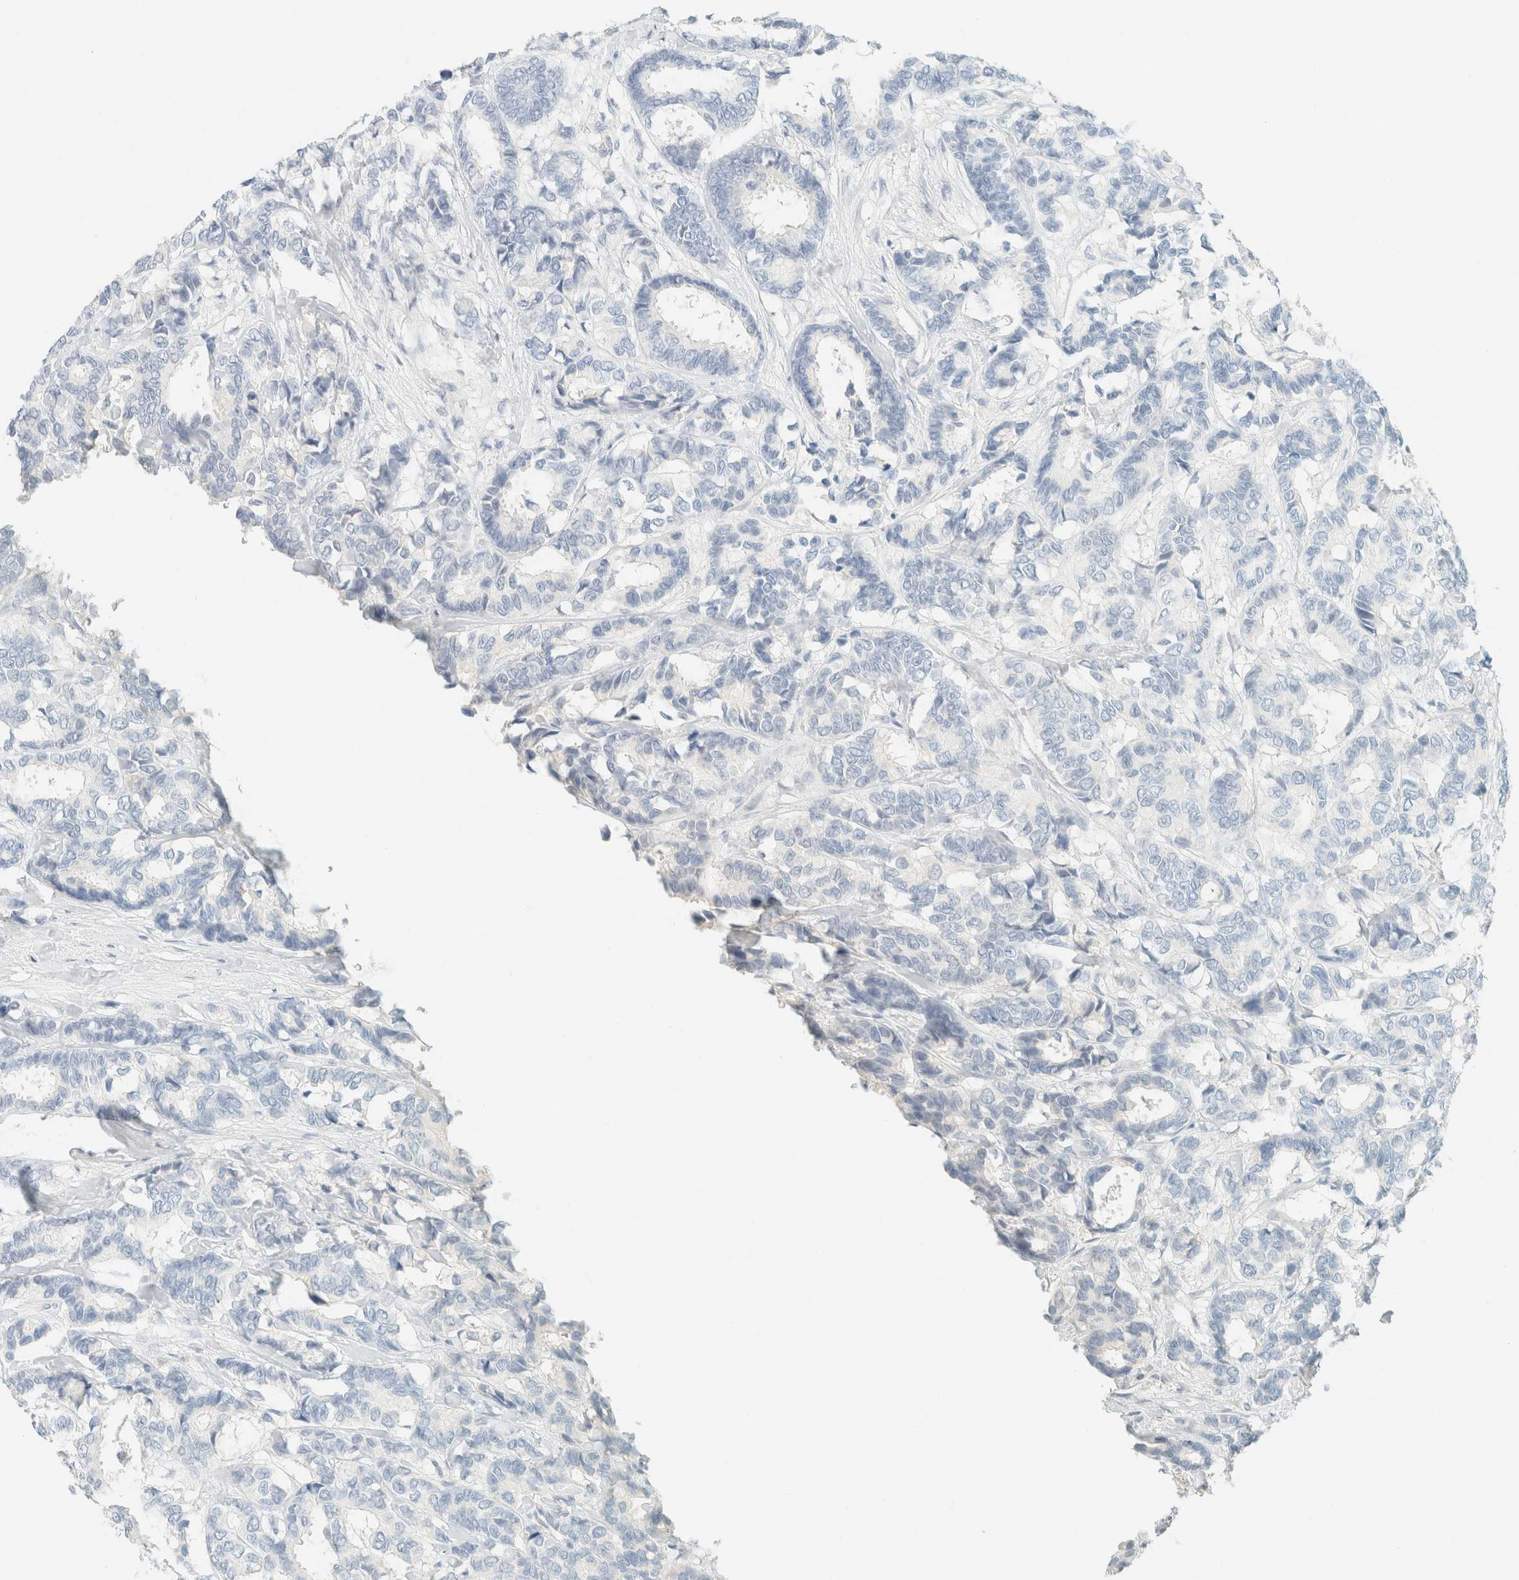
{"staining": {"intensity": "negative", "quantity": "none", "location": "none"}, "tissue": "breast cancer", "cell_type": "Tumor cells", "image_type": "cancer", "snomed": [{"axis": "morphology", "description": "Duct carcinoma"}, {"axis": "topography", "description": "Breast"}], "caption": "A micrograph of breast cancer (intraductal carcinoma) stained for a protein reveals no brown staining in tumor cells.", "gene": "GPA33", "patient": {"sex": "female", "age": 87}}